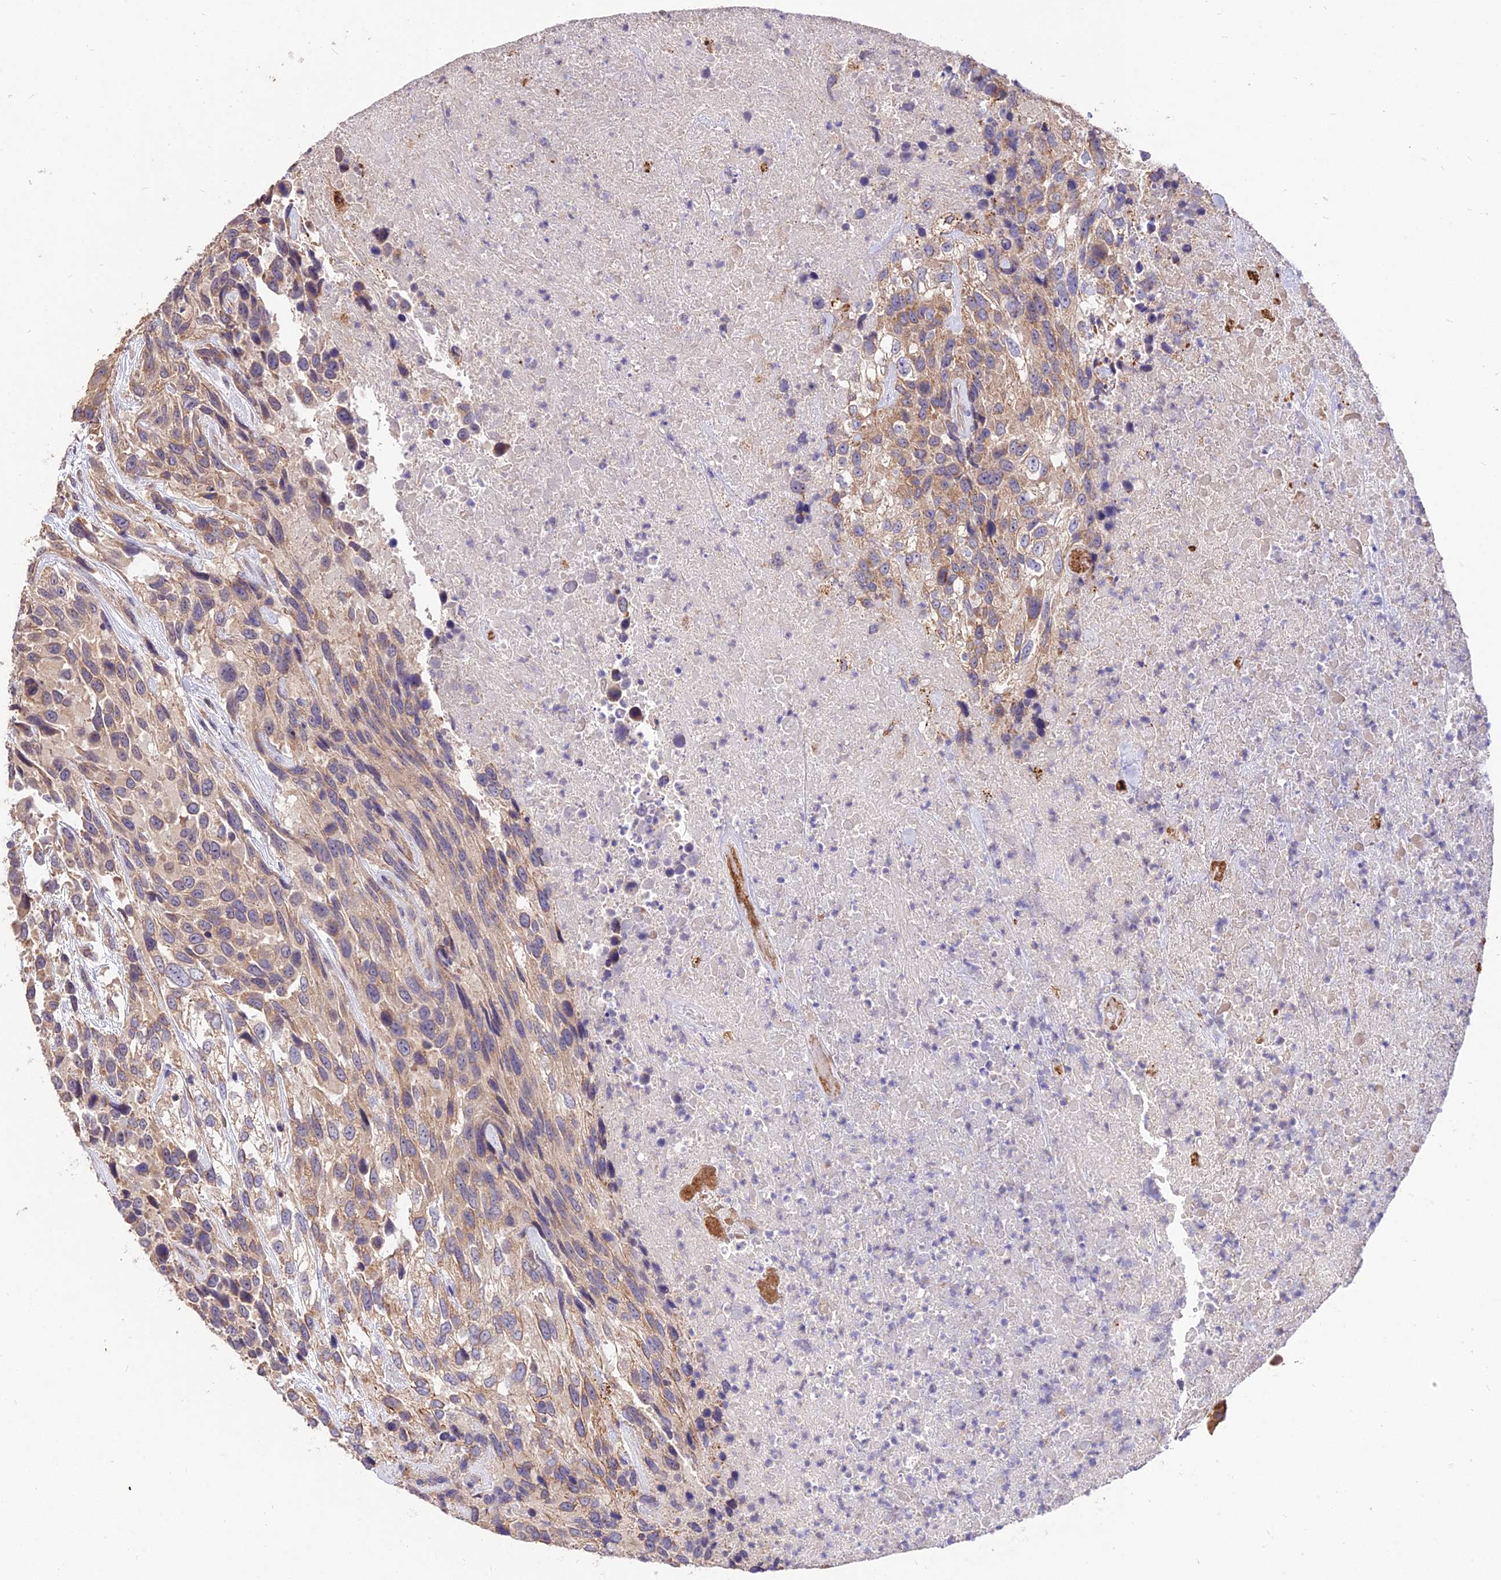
{"staining": {"intensity": "weak", "quantity": "25%-75%", "location": "cytoplasmic/membranous"}, "tissue": "urothelial cancer", "cell_type": "Tumor cells", "image_type": "cancer", "snomed": [{"axis": "morphology", "description": "Urothelial carcinoma, High grade"}, {"axis": "topography", "description": "Urinary bladder"}], "caption": "Weak cytoplasmic/membranous positivity is seen in about 25%-75% of tumor cells in high-grade urothelial carcinoma.", "gene": "SDHD", "patient": {"sex": "female", "age": 70}}